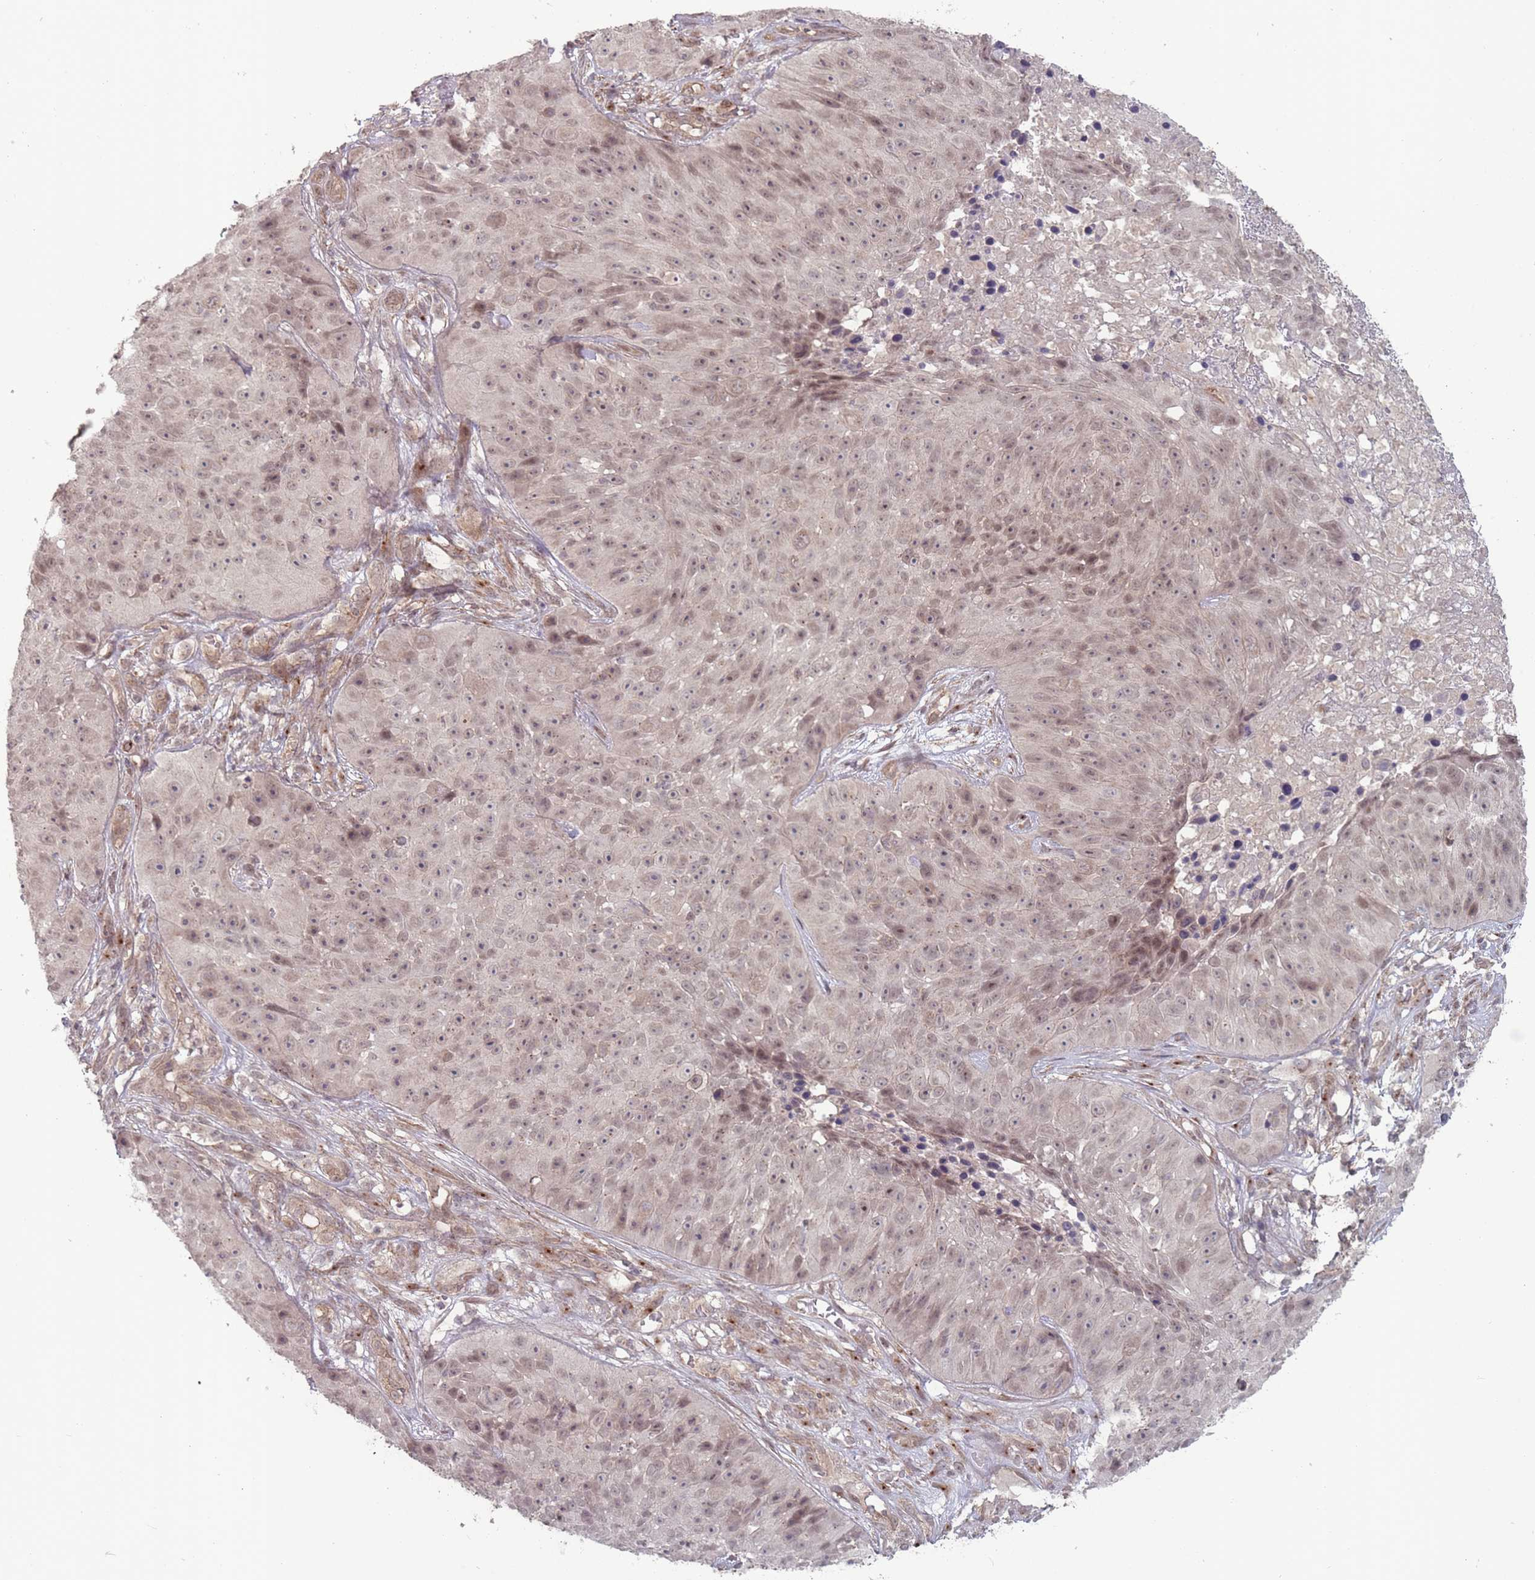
{"staining": {"intensity": "weak", "quantity": ">75%", "location": "nuclear"}, "tissue": "skin cancer", "cell_type": "Tumor cells", "image_type": "cancer", "snomed": [{"axis": "morphology", "description": "Squamous cell carcinoma, NOS"}, {"axis": "topography", "description": "Skin"}], "caption": "Immunohistochemistry of skin cancer demonstrates low levels of weak nuclear positivity in approximately >75% of tumor cells. (Stains: DAB in brown, nuclei in blue, Microscopy: brightfield microscopy at high magnification).", "gene": "CNTRL", "patient": {"sex": "female", "age": 87}}